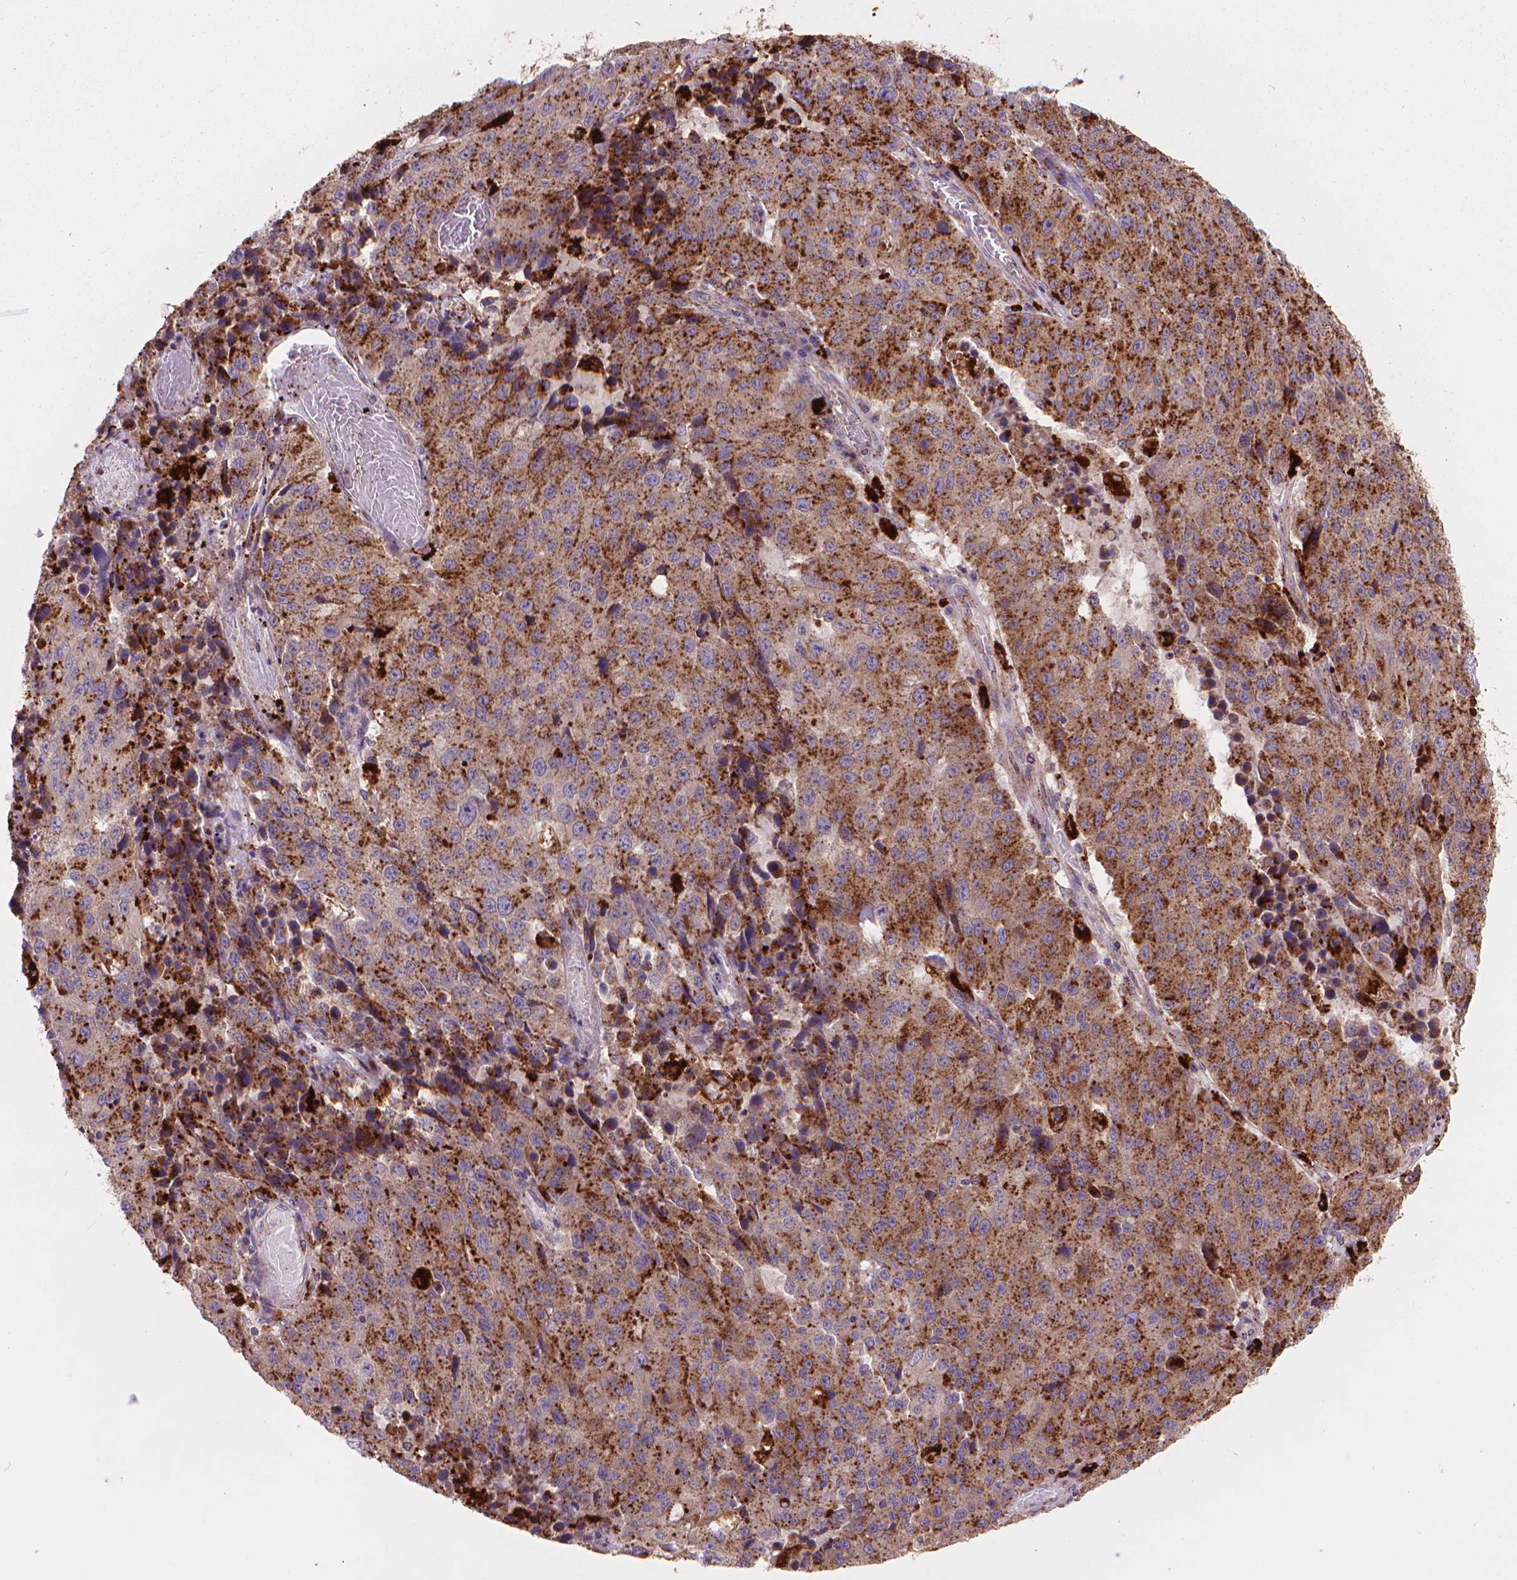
{"staining": {"intensity": "strong", "quantity": ">75%", "location": "cytoplasmic/membranous"}, "tissue": "stomach cancer", "cell_type": "Tumor cells", "image_type": "cancer", "snomed": [{"axis": "morphology", "description": "Adenocarcinoma, NOS"}, {"axis": "topography", "description": "Stomach"}], "caption": "An immunohistochemistry photomicrograph of tumor tissue is shown. Protein staining in brown highlights strong cytoplasmic/membranous positivity in stomach cancer (adenocarcinoma) within tumor cells.", "gene": "GLB1", "patient": {"sex": "male", "age": 71}}